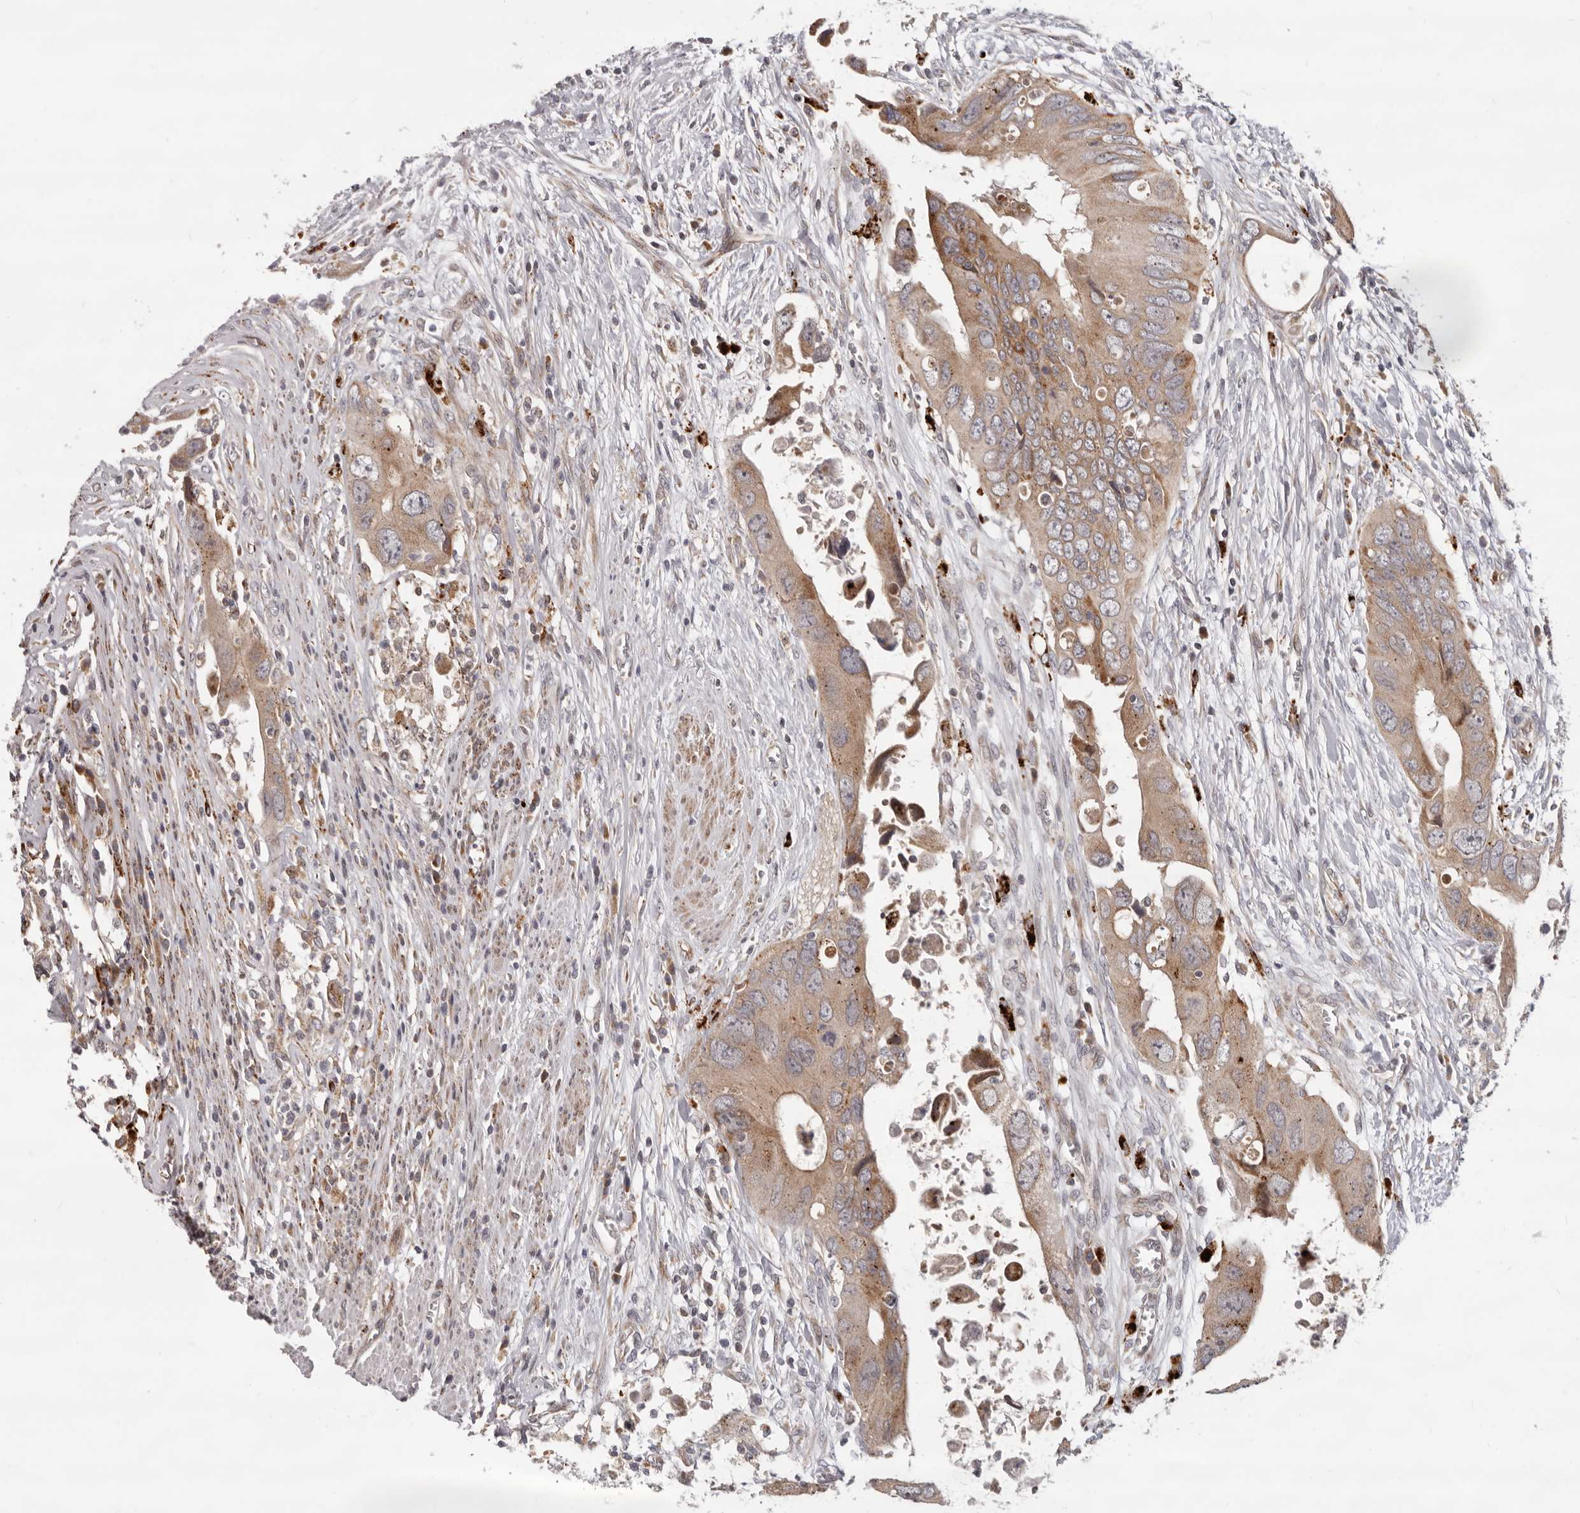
{"staining": {"intensity": "weak", "quantity": ">75%", "location": "cytoplasmic/membranous"}, "tissue": "colorectal cancer", "cell_type": "Tumor cells", "image_type": "cancer", "snomed": [{"axis": "morphology", "description": "Adenocarcinoma, NOS"}, {"axis": "topography", "description": "Rectum"}], "caption": "Colorectal cancer (adenocarcinoma) was stained to show a protein in brown. There is low levels of weak cytoplasmic/membranous expression in about >75% of tumor cells. (Stains: DAB (3,3'-diaminobenzidine) in brown, nuclei in blue, Microscopy: brightfield microscopy at high magnification).", "gene": "TOR3A", "patient": {"sex": "male", "age": 70}}